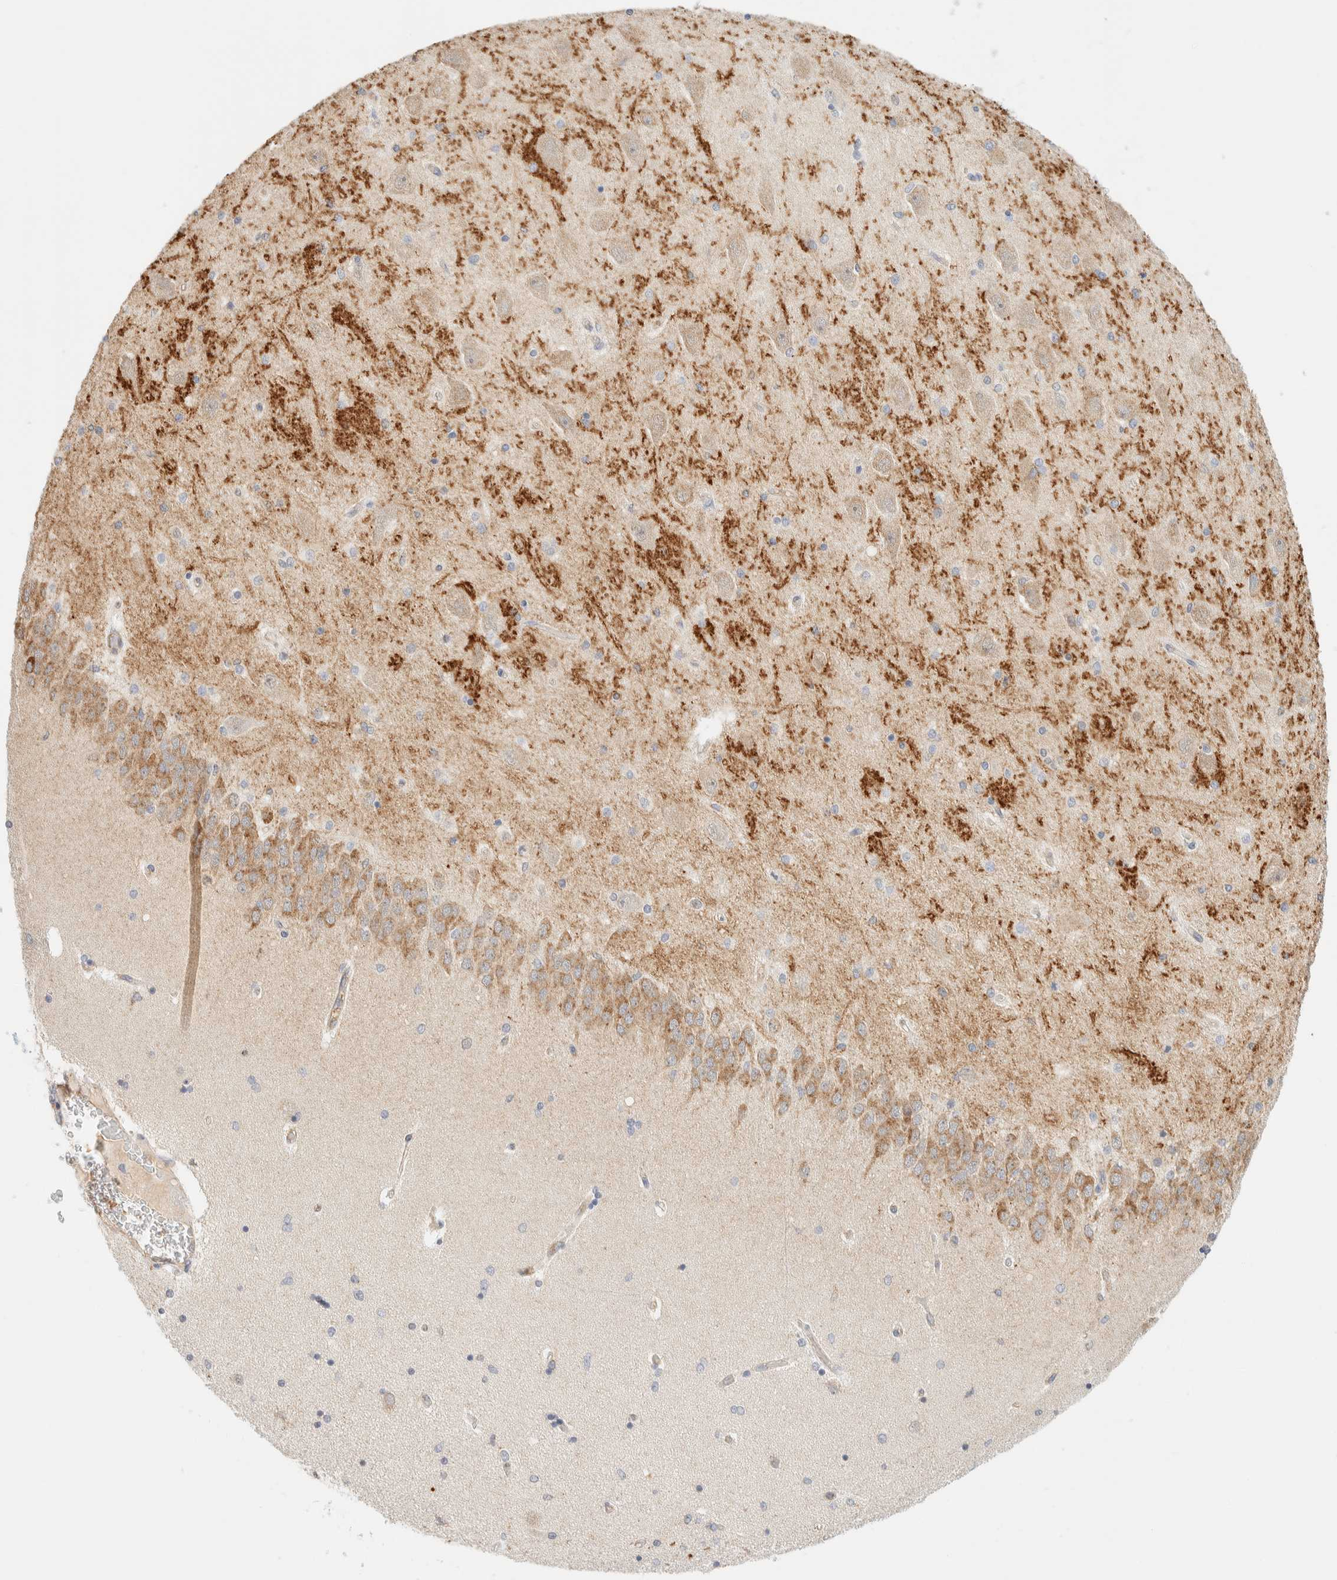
{"staining": {"intensity": "weak", "quantity": "<25%", "location": "cytoplasmic/membranous"}, "tissue": "hippocampus", "cell_type": "Glial cells", "image_type": "normal", "snomed": [{"axis": "morphology", "description": "Normal tissue, NOS"}, {"axis": "topography", "description": "Hippocampus"}], "caption": "DAB (3,3'-diaminobenzidine) immunohistochemical staining of unremarkable human hippocampus displays no significant staining in glial cells. (Brightfield microscopy of DAB immunohistochemistry (IHC) at high magnification).", "gene": "TBC1D8B", "patient": {"sex": "female", "age": 54}}